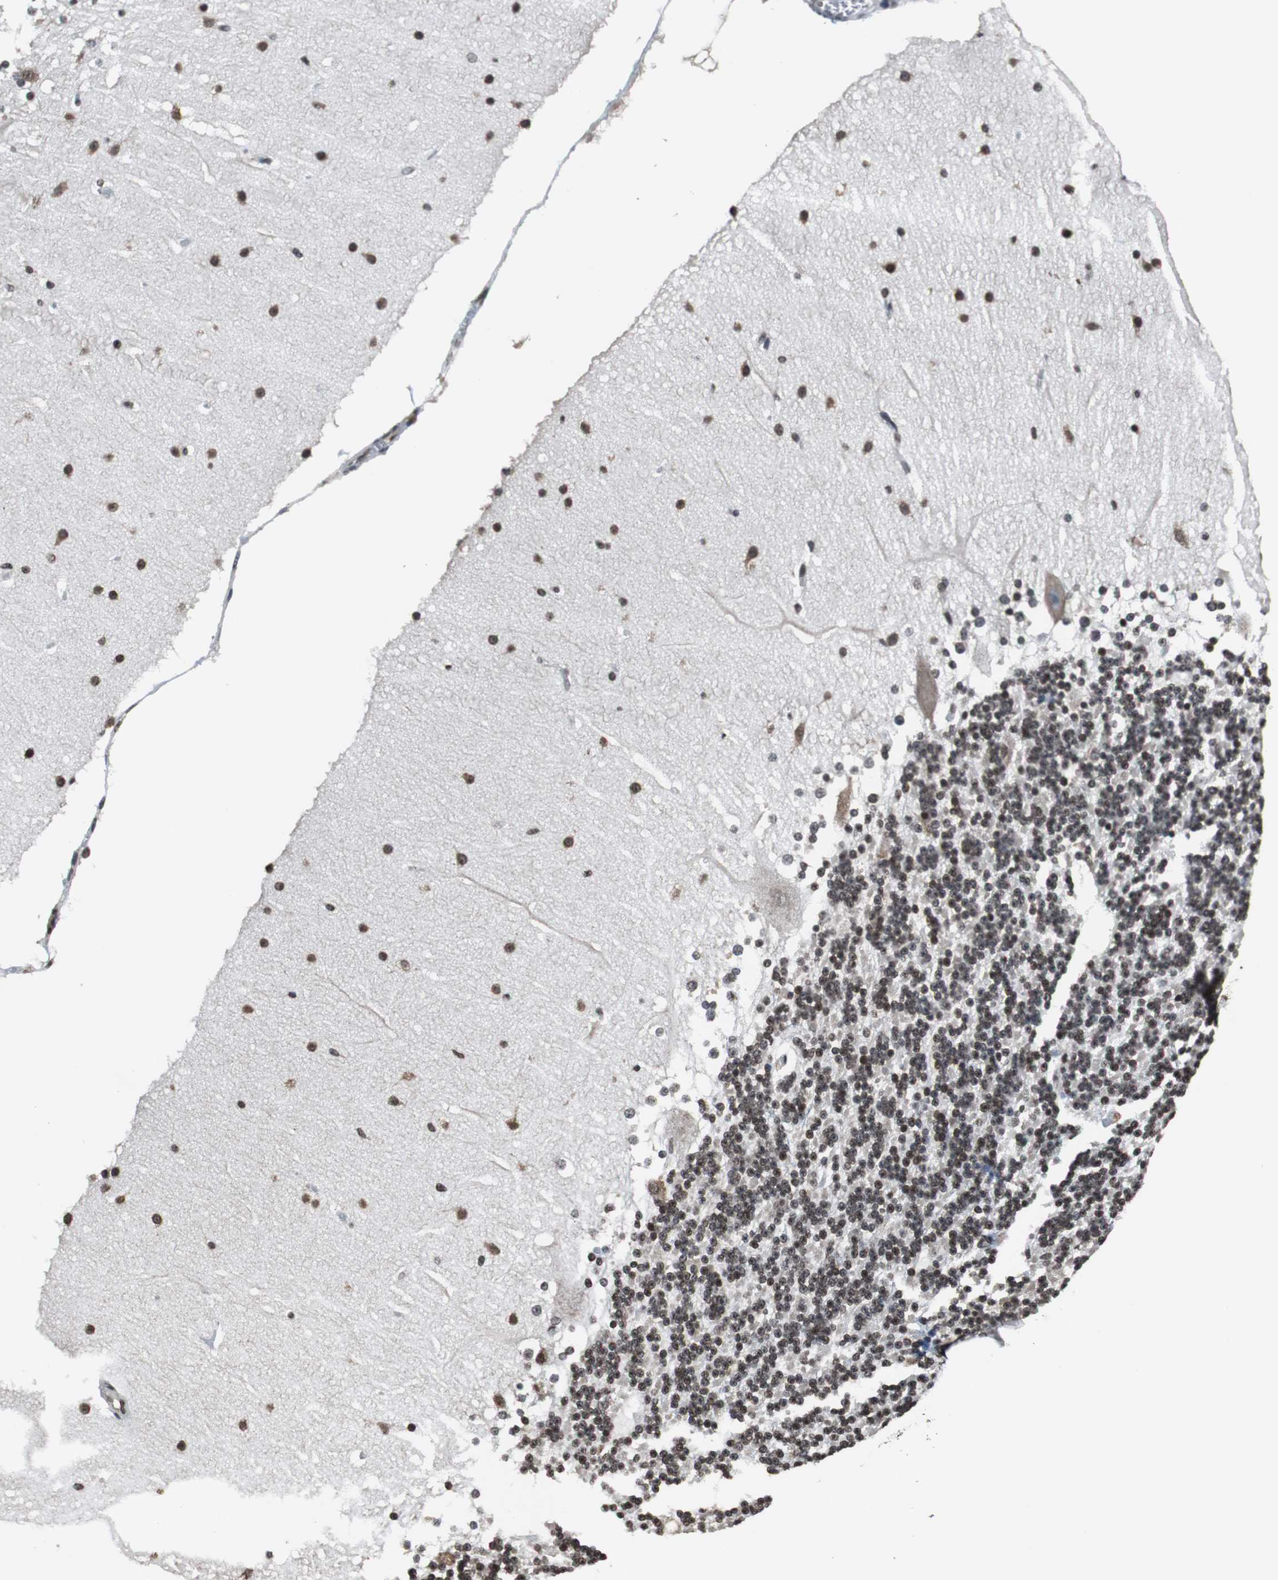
{"staining": {"intensity": "moderate", "quantity": ">75%", "location": "nuclear"}, "tissue": "cerebellum", "cell_type": "Cells in granular layer", "image_type": "normal", "snomed": [{"axis": "morphology", "description": "Normal tissue, NOS"}, {"axis": "topography", "description": "Cerebellum"}], "caption": "Cerebellum stained with a brown dye demonstrates moderate nuclear positive staining in approximately >75% of cells in granular layer.", "gene": "REST", "patient": {"sex": "female", "age": 19}}